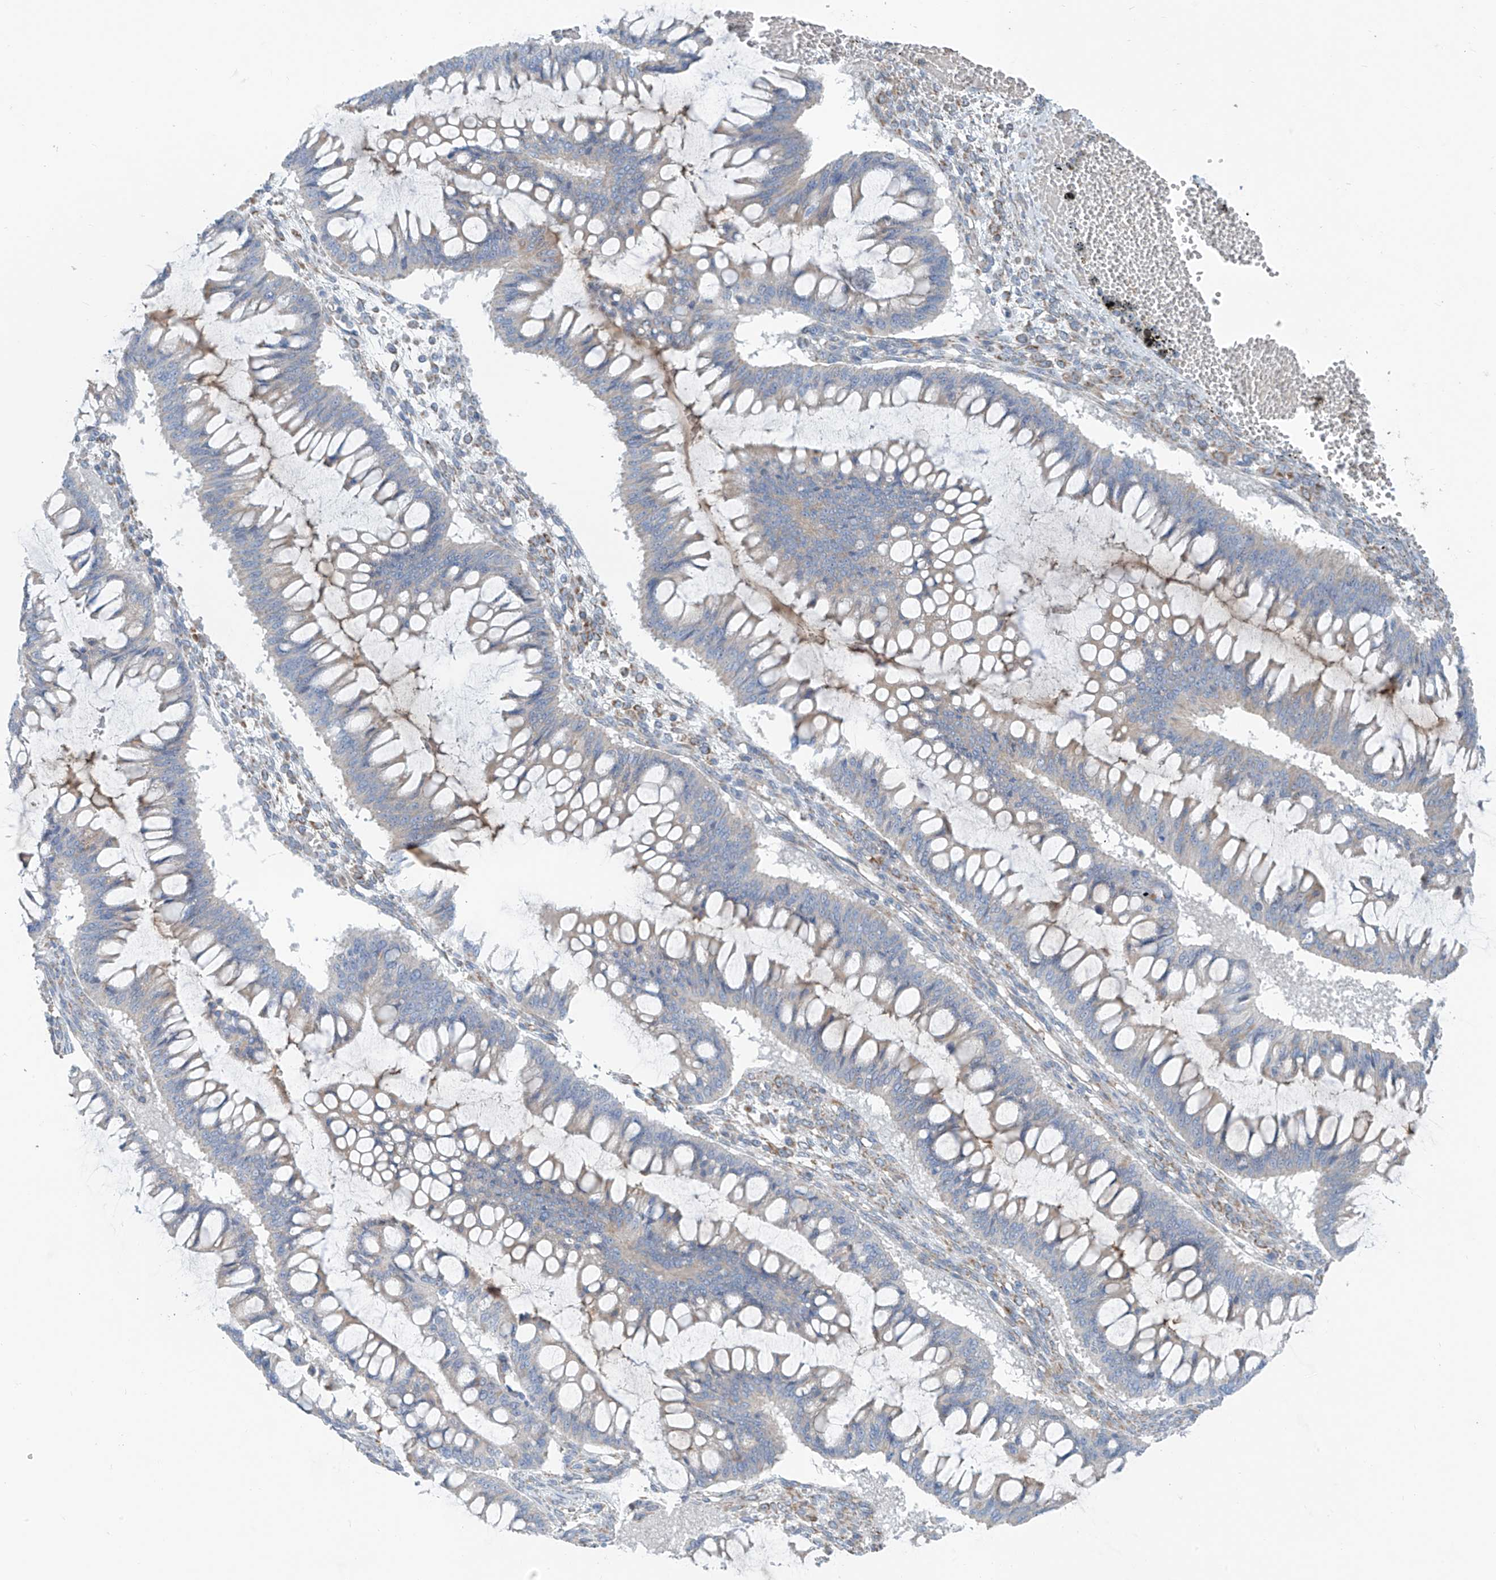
{"staining": {"intensity": "negative", "quantity": "none", "location": "none"}, "tissue": "ovarian cancer", "cell_type": "Tumor cells", "image_type": "cancer", "snomed": [{"axis": "morphology", "description": "Cystadenocarcinoma, mucinous, NOS"}, {"axis": "topography", "description": "Ovary"}], "caption": "Human ovarian cancer stained for a protein using immunohistochemistry (IHC) shows no staining in tumor cells.", "gene": "EOMES", "patient": {"sex": "female", "age": 73}}